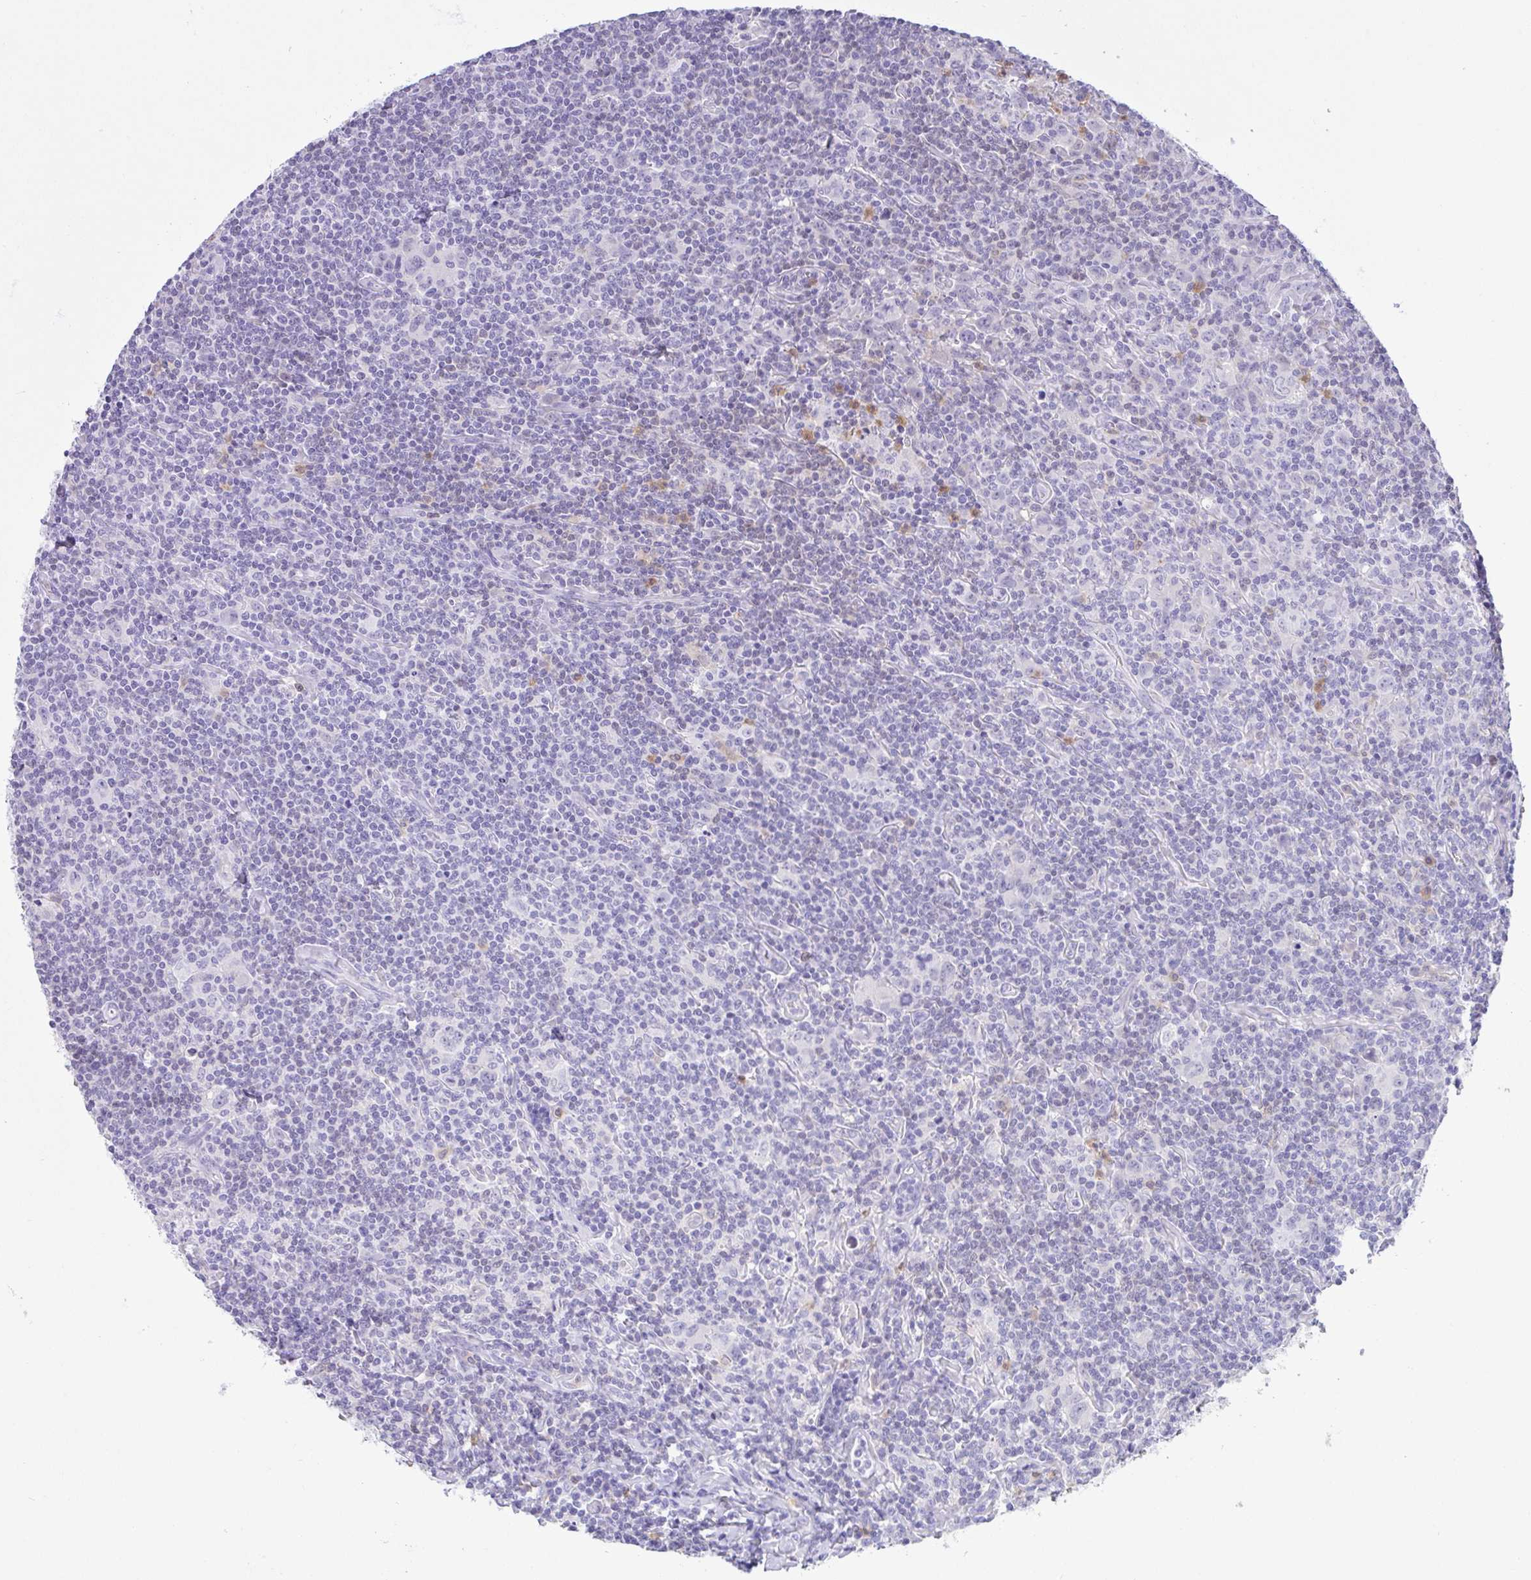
{"staining": {"intensity": "negative", "quantity": "none", "location": "none"}, "tissue": "lymphoma", "cell_type": "Tumor cells", "image_type": "cancer", "snomed": [{"axis": "morphology", "description": "Hodgkin's disease, NOS"}, {"axis": "topography", "description": "Lymph node"}], "caption": "Lymphoma was stained to show a protein in brown. There is no significant expression in tumor cells. (DAB immunohistochemistry (IHC) with hematoxylin counter stain).", "gene": "NCF1", "patient": {"sex": "female", "age": 18}}